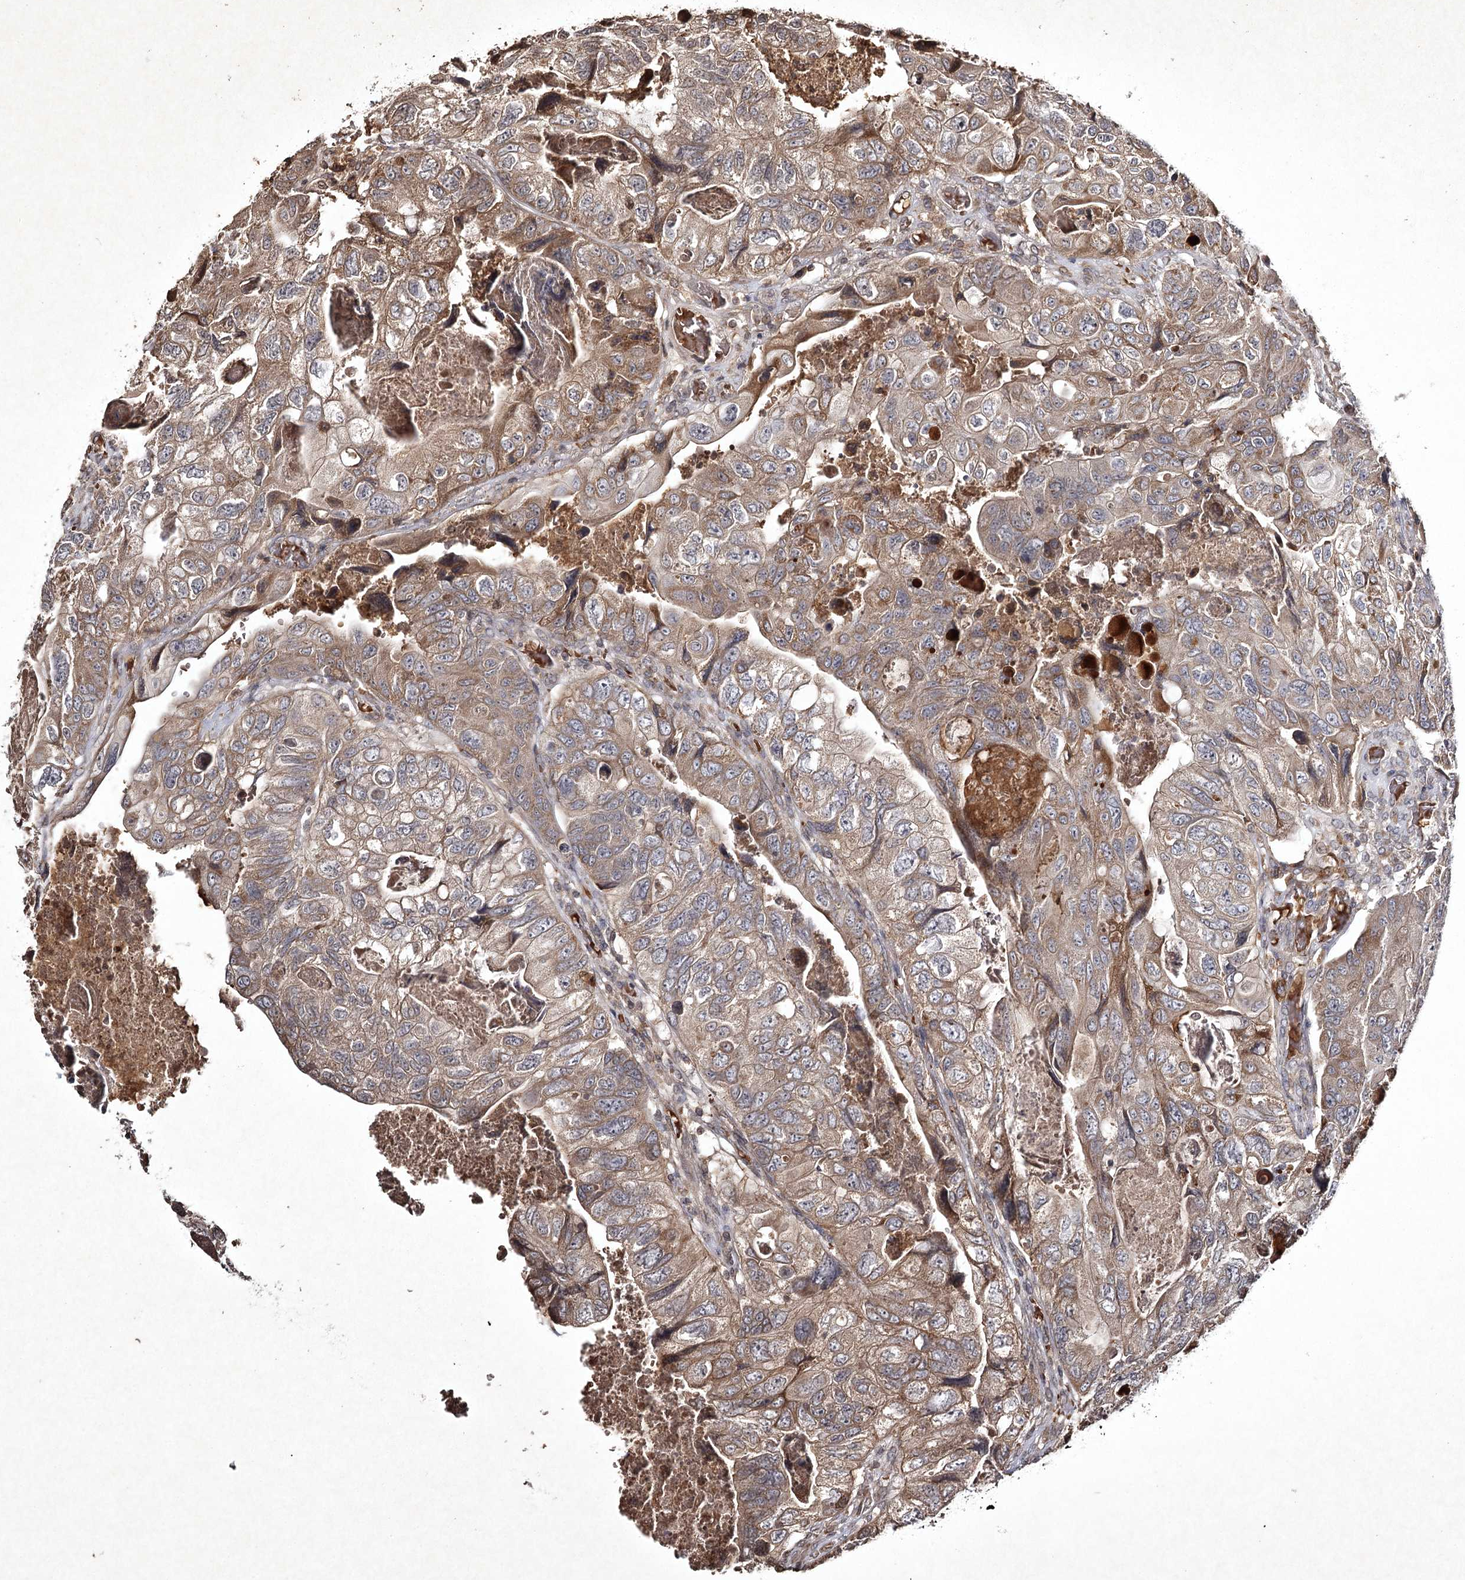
{"staining": {"intensity": "moderate", "quantity": "25%-75%", "location": "cytoplasmic/membranous"}, "tissue": "colorectal cancer", "cell_type": "Tumor cells", "image_type": "cancer", "snomed": [{"axis": "morphology", "description": "Adenocarcinoma, NOS"}, {"axis": "topography", "description": "Rectum"}], "caption": "Protein staining exhibits moderate cytoplasmic/membranous staining in about 25%-75% of tumor cells in colorectal adenocarcinoma. (IHC, brightfield microscopy, high magnification).", "gene": "CYP2B6", "patient": {"sex": "male", "age": 63}}